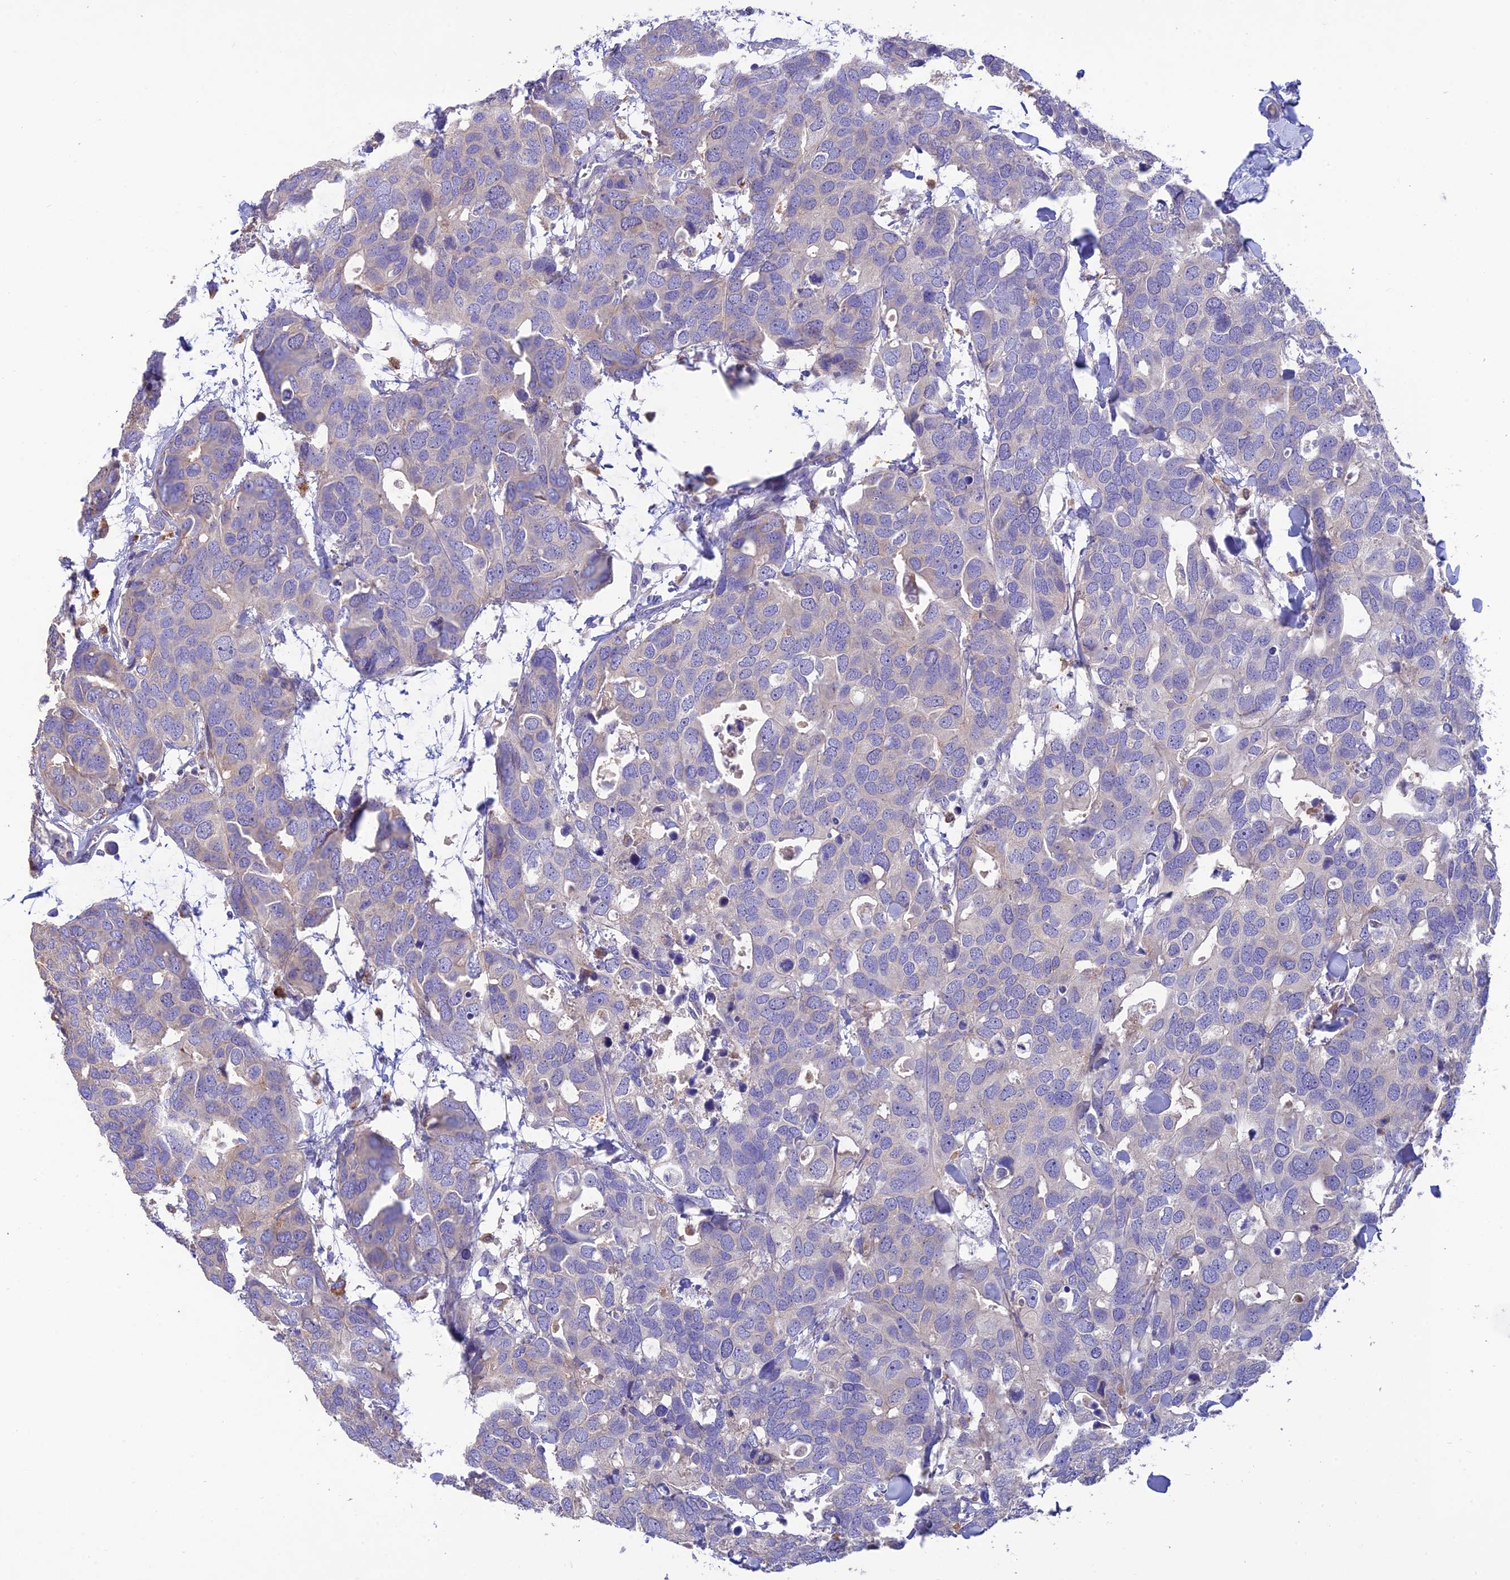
{"staining": {"intensity": "negative", "quantity": "none", "location": "none"}, "tissue": "breast cancer", "cell_type": "Tumor cells", "image_type": "cancer", "snomed": [{"axis": "morphology", "description": "Duct carcinoma"}, {"axis": "topography", "description": "Breast"}], "caption": "A high-resolution histopathology image shows IHC staining of breast cancer (infiltrating ductal carcinoma), which reveals no significant positivity in tumor cells. (DAB (3,3'-diaminobenzidine) immunohistochemistry, high magnification).", "gene": "SFT2D2", "patient": {"sex": "female", "age": 83}}